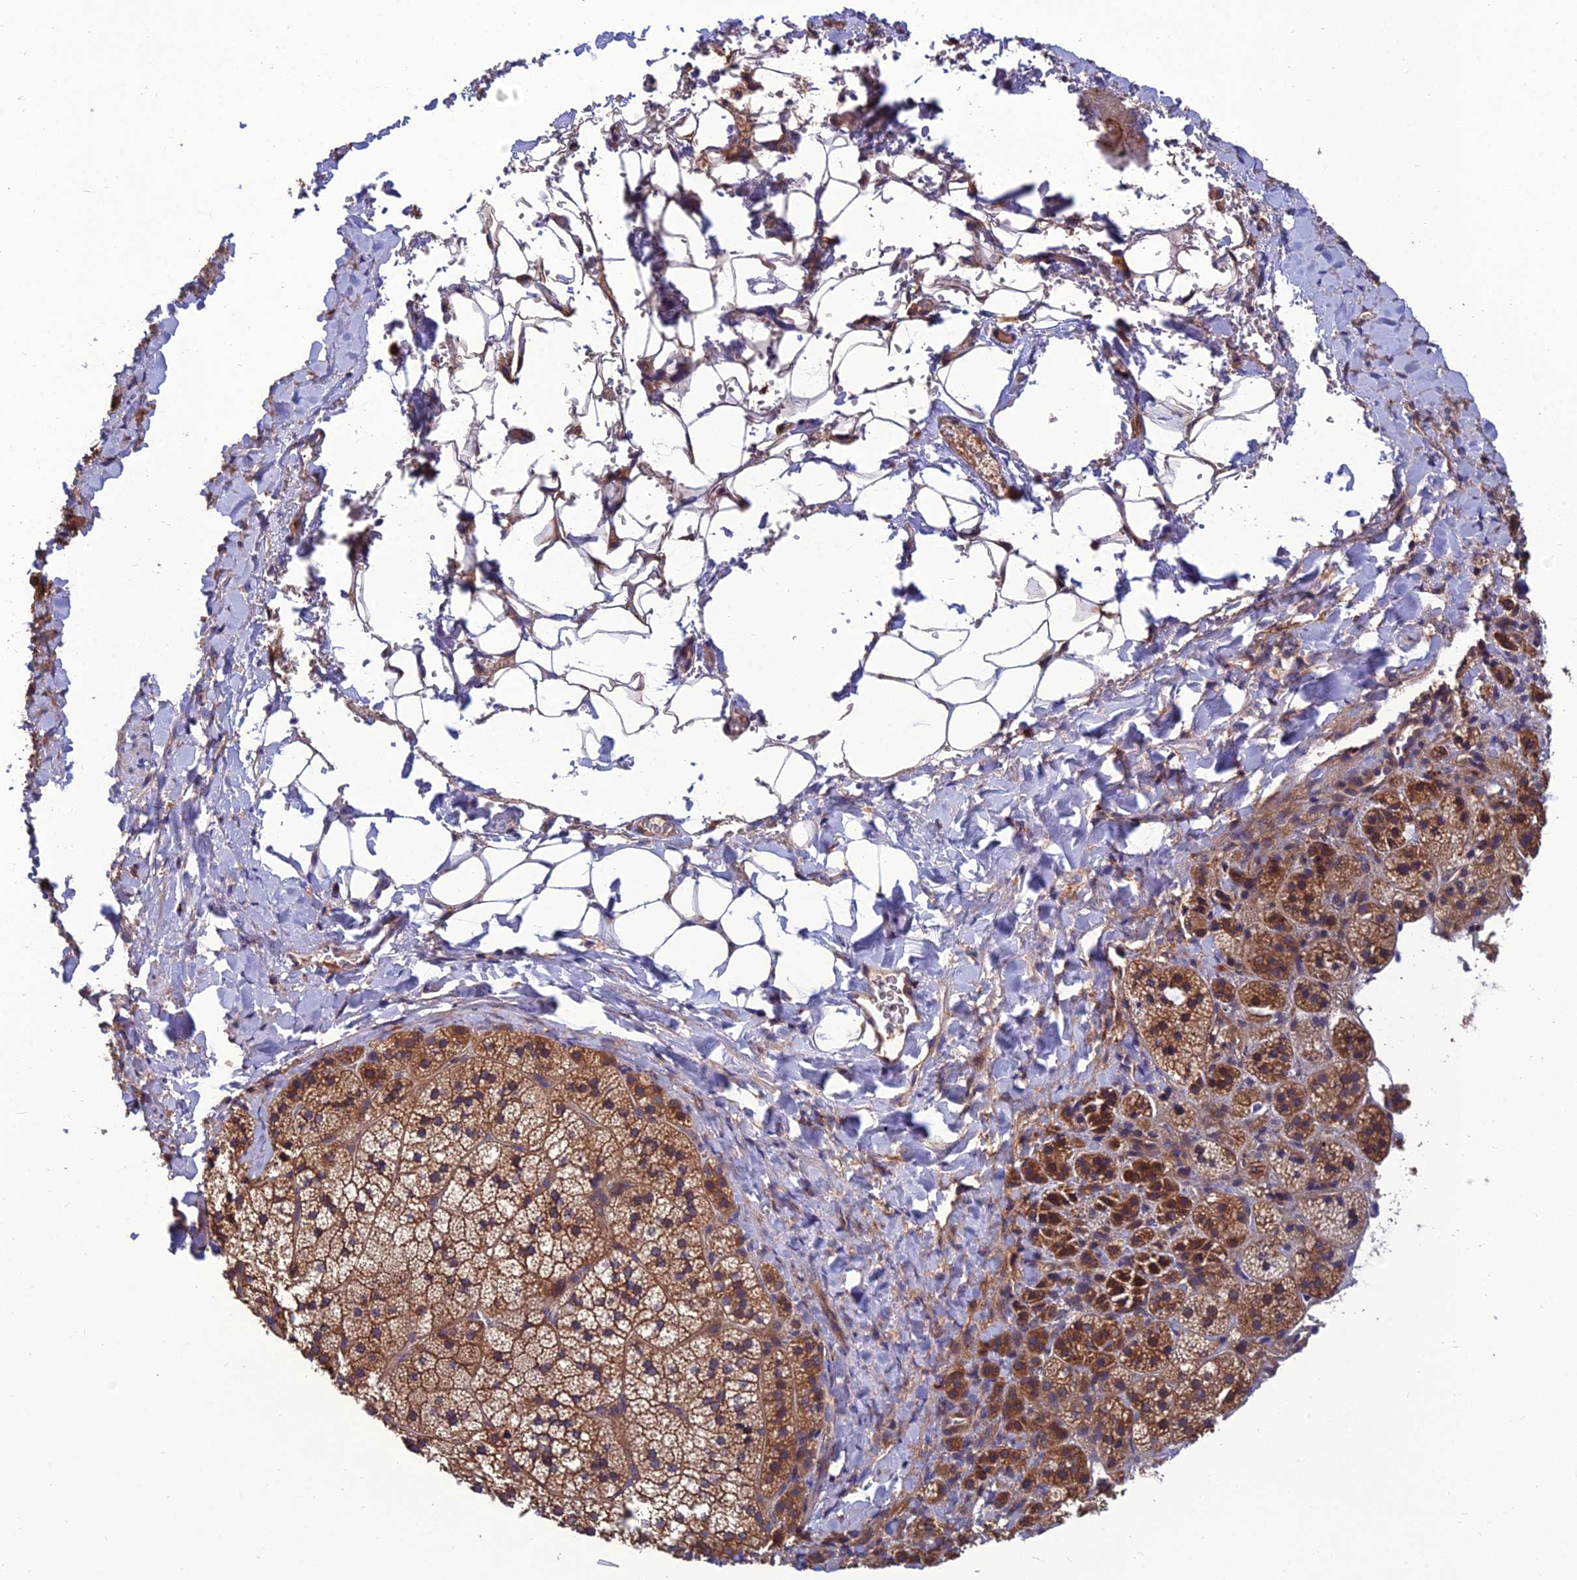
{"staining": {"intensity": "moderate", "quantity": ">75%", "location": "cytoplasmic/membranous"}, "tissue": "adrenal gland", "cell_type": "Glandular cells", "image_type": "normal", "snomed": [{"axis": "morphology", "description": "Normal tissue, NOS"}, {"axis": "topography", "description": "Adrenal gland"}], "caption": "DAB (3,3'-diaminobenzidine) immunohistochemical staining of unremarkable human adrenal gland demonstrates moderate cytoplasmic/membranous protein expression in about >75% of glandular cells. Immunohistochemistry (ihc) stains the protein of interest in brown and the nuclei are stained blue.", "gene": "UMAD1", "patient": {"sex": "female", "age": 44}}